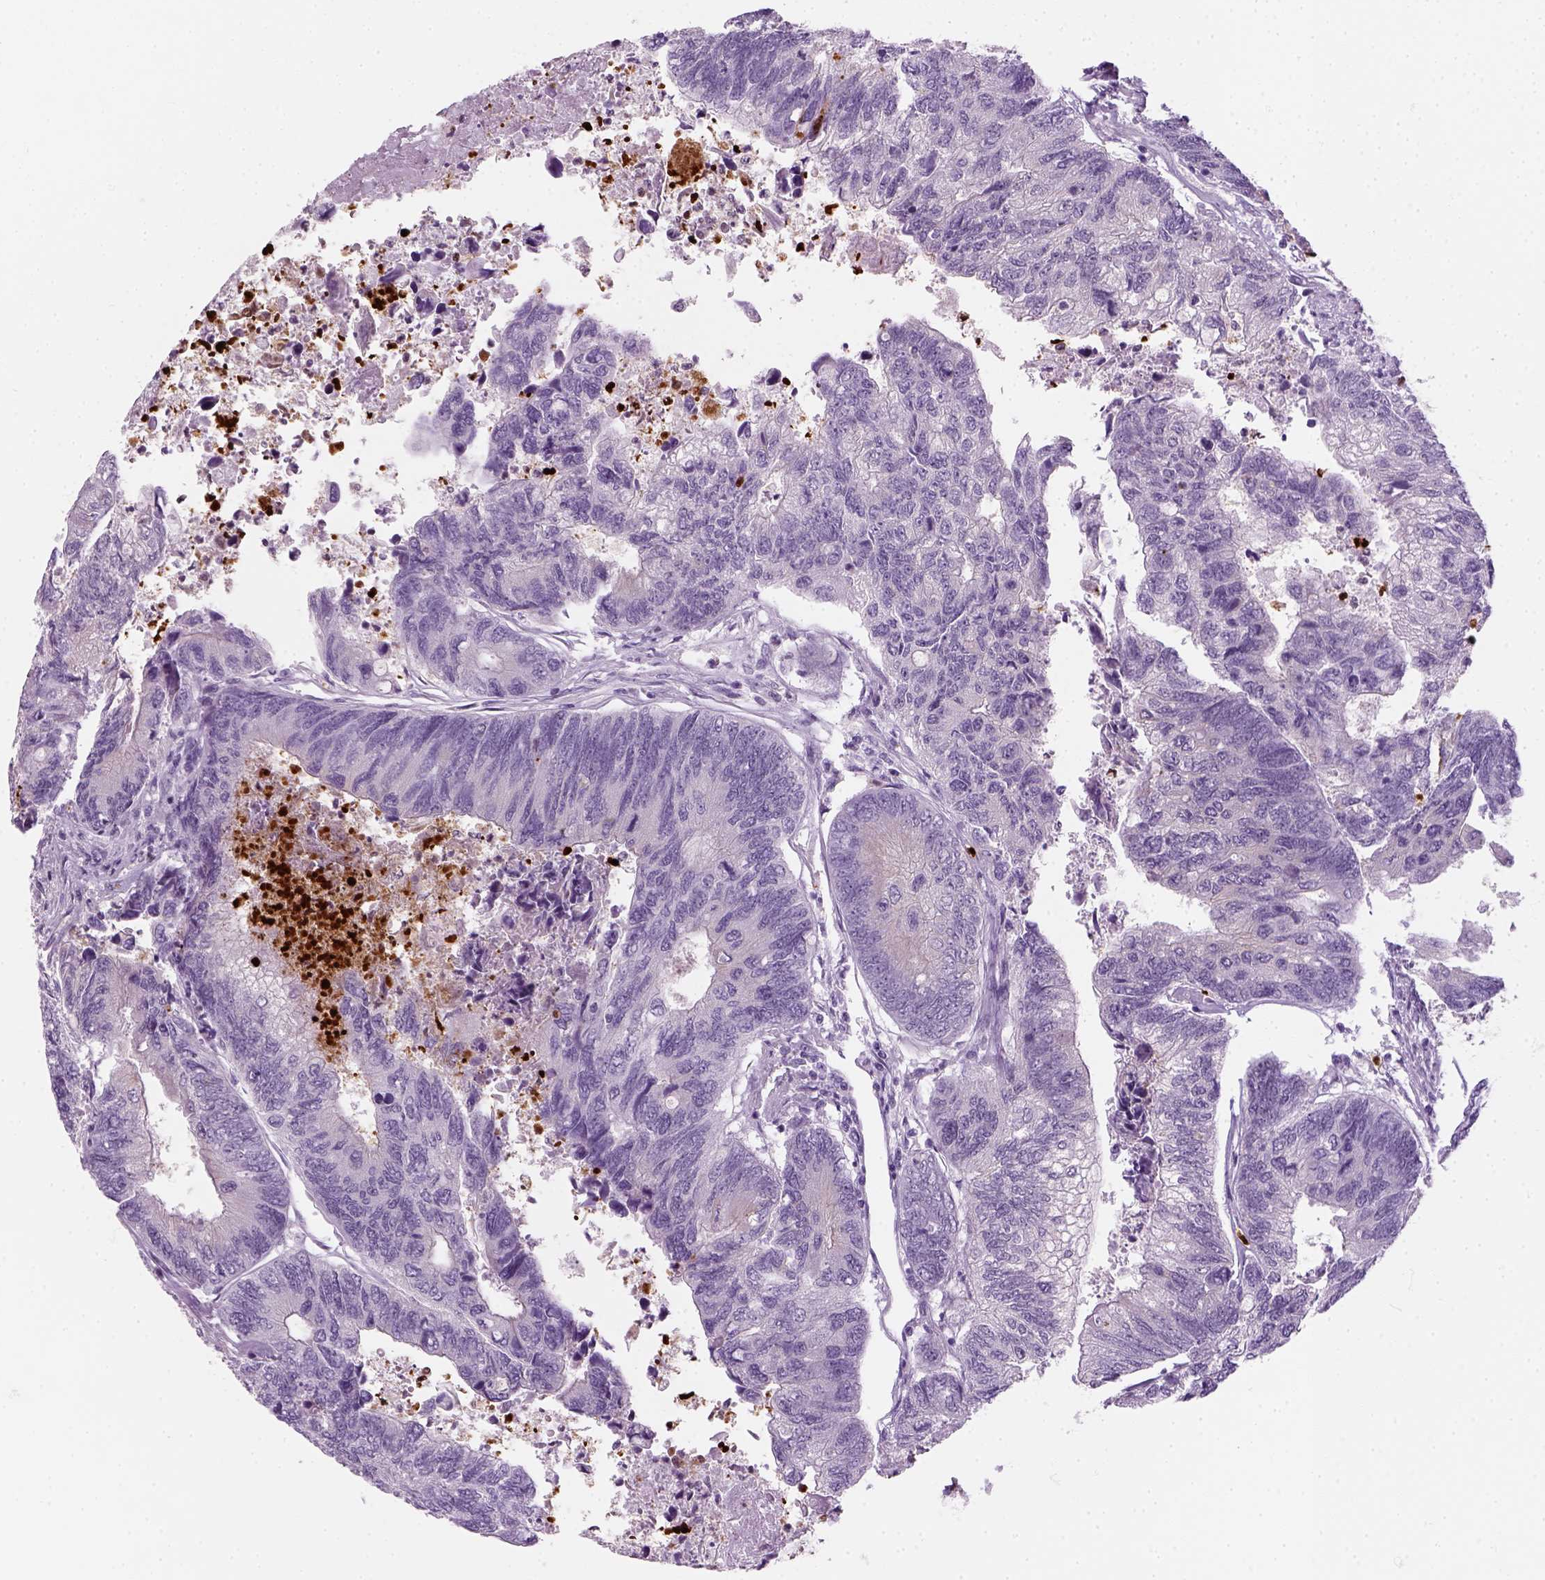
{"staining": {"intensity": "negative", "quantity": "none", "location": "none"}, "tissue": "colorectal cancer", "cell_type": "Tumor cells", "image_type": "cancer", "snomed": [{"axis": "morphology", "description": "Adenocarcinoma, NOS"}, {"axis": "topography", "description": "Colon"}], "caption": "Immunohistochemistry histopathology image of neoplastic tissue: human colorectal adenocarcinoma stained with DAB shows no significant protein positivity in tumor cells. (DAB IHC with hematoxylin counter stain).", "gene": "IL4", "patient": {"sex": "female", "age": 67}}